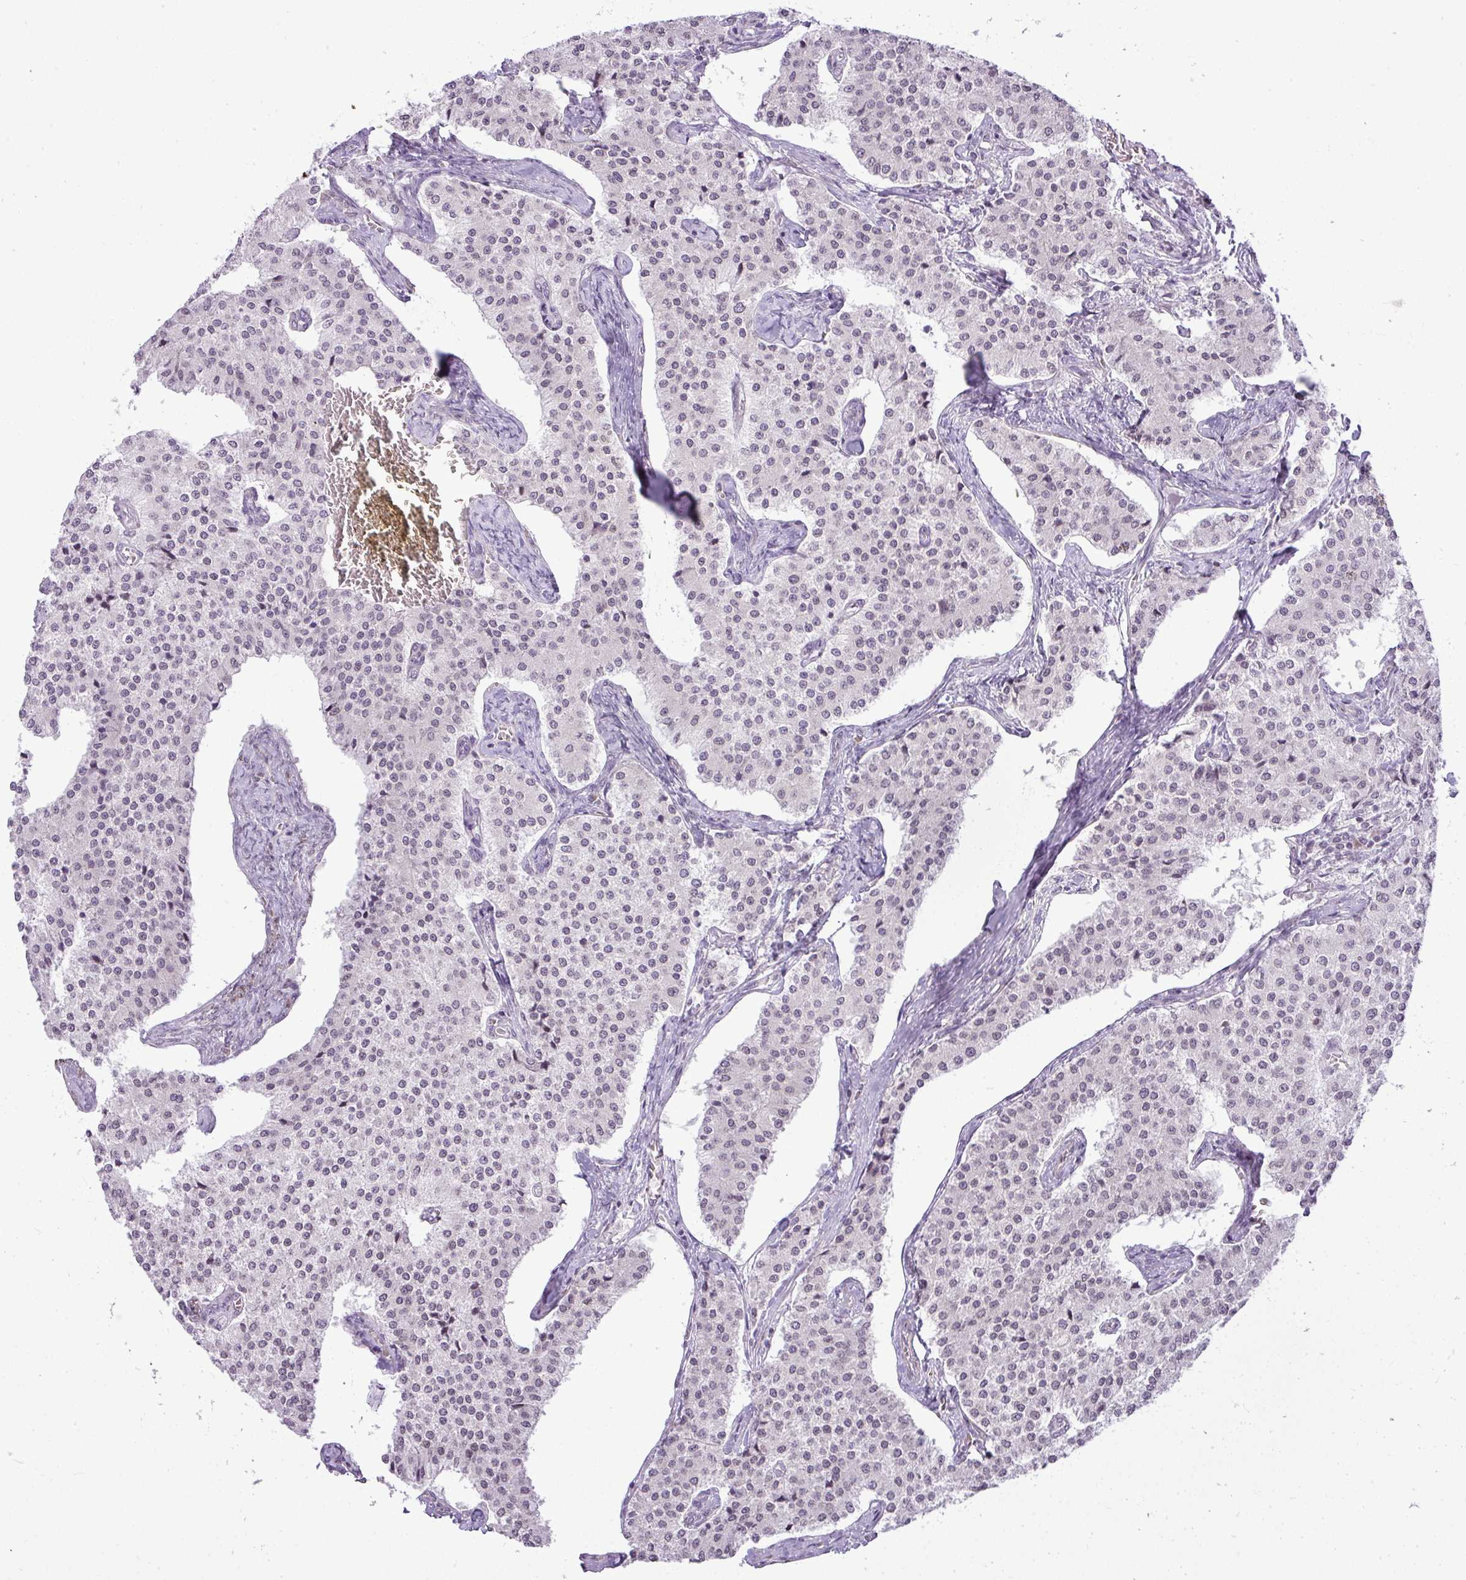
{"staining": {"intensity": "negative", "quantity": "none", "location": "none"}, "tissue": "carcinoid", "cell_type": "Tumor cells", "image_type": "cancer", "snomed": [{"axis": "morphology", "description": "Carcinoid, malignant, NOS"}, {"axis": "topography", "description": "Colon"}], "caption": "This is an immunohistochemistry (IHC) photomicrograph of human malignant carcinoid. There is no staining in tumor cells.", "gene": "COX18", "patient": {"sex": "female", "age": 52}}